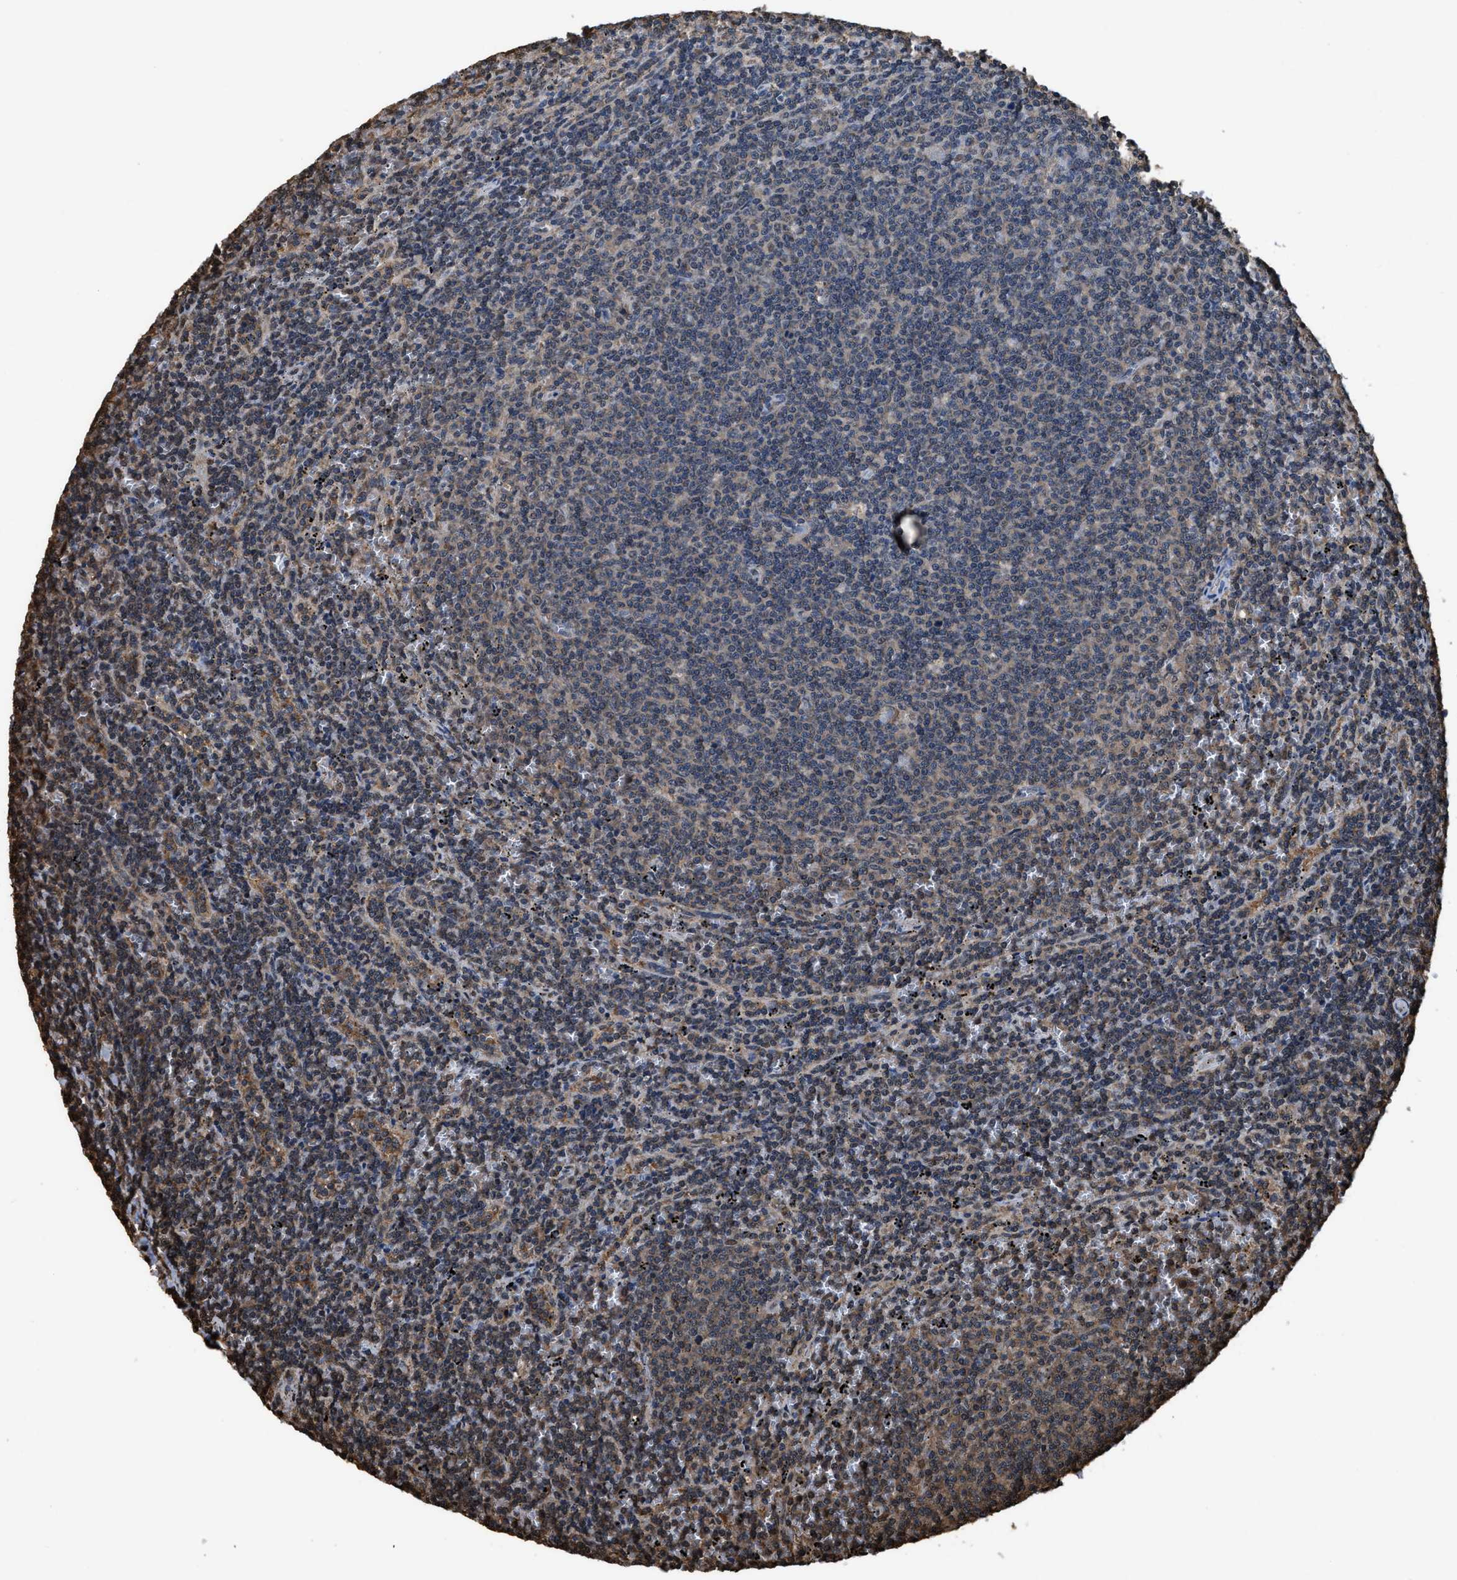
{"staining": {"intensity": "moderate", "quantity": "<25%", "location": "cytoplasmic/membranous"}, "tissue": "lymphoma", "cell_type": "Tumor cells", "image_type": "cancer", "snomed": [{"axis": "morphology", "description": "Malignant lymphoma, non-Hodgkin's type, Low grade"}, {"axis": "topography", "description": "Spleen"}], "caption": "Lymphoma stained with DAB immunohistochemistry shows low levels of moderate cytoplasmic/membranous positivity in about <25% of tumor cells.", "gene": "FNTA", "patient": {"sex": "female", "age": 50}}